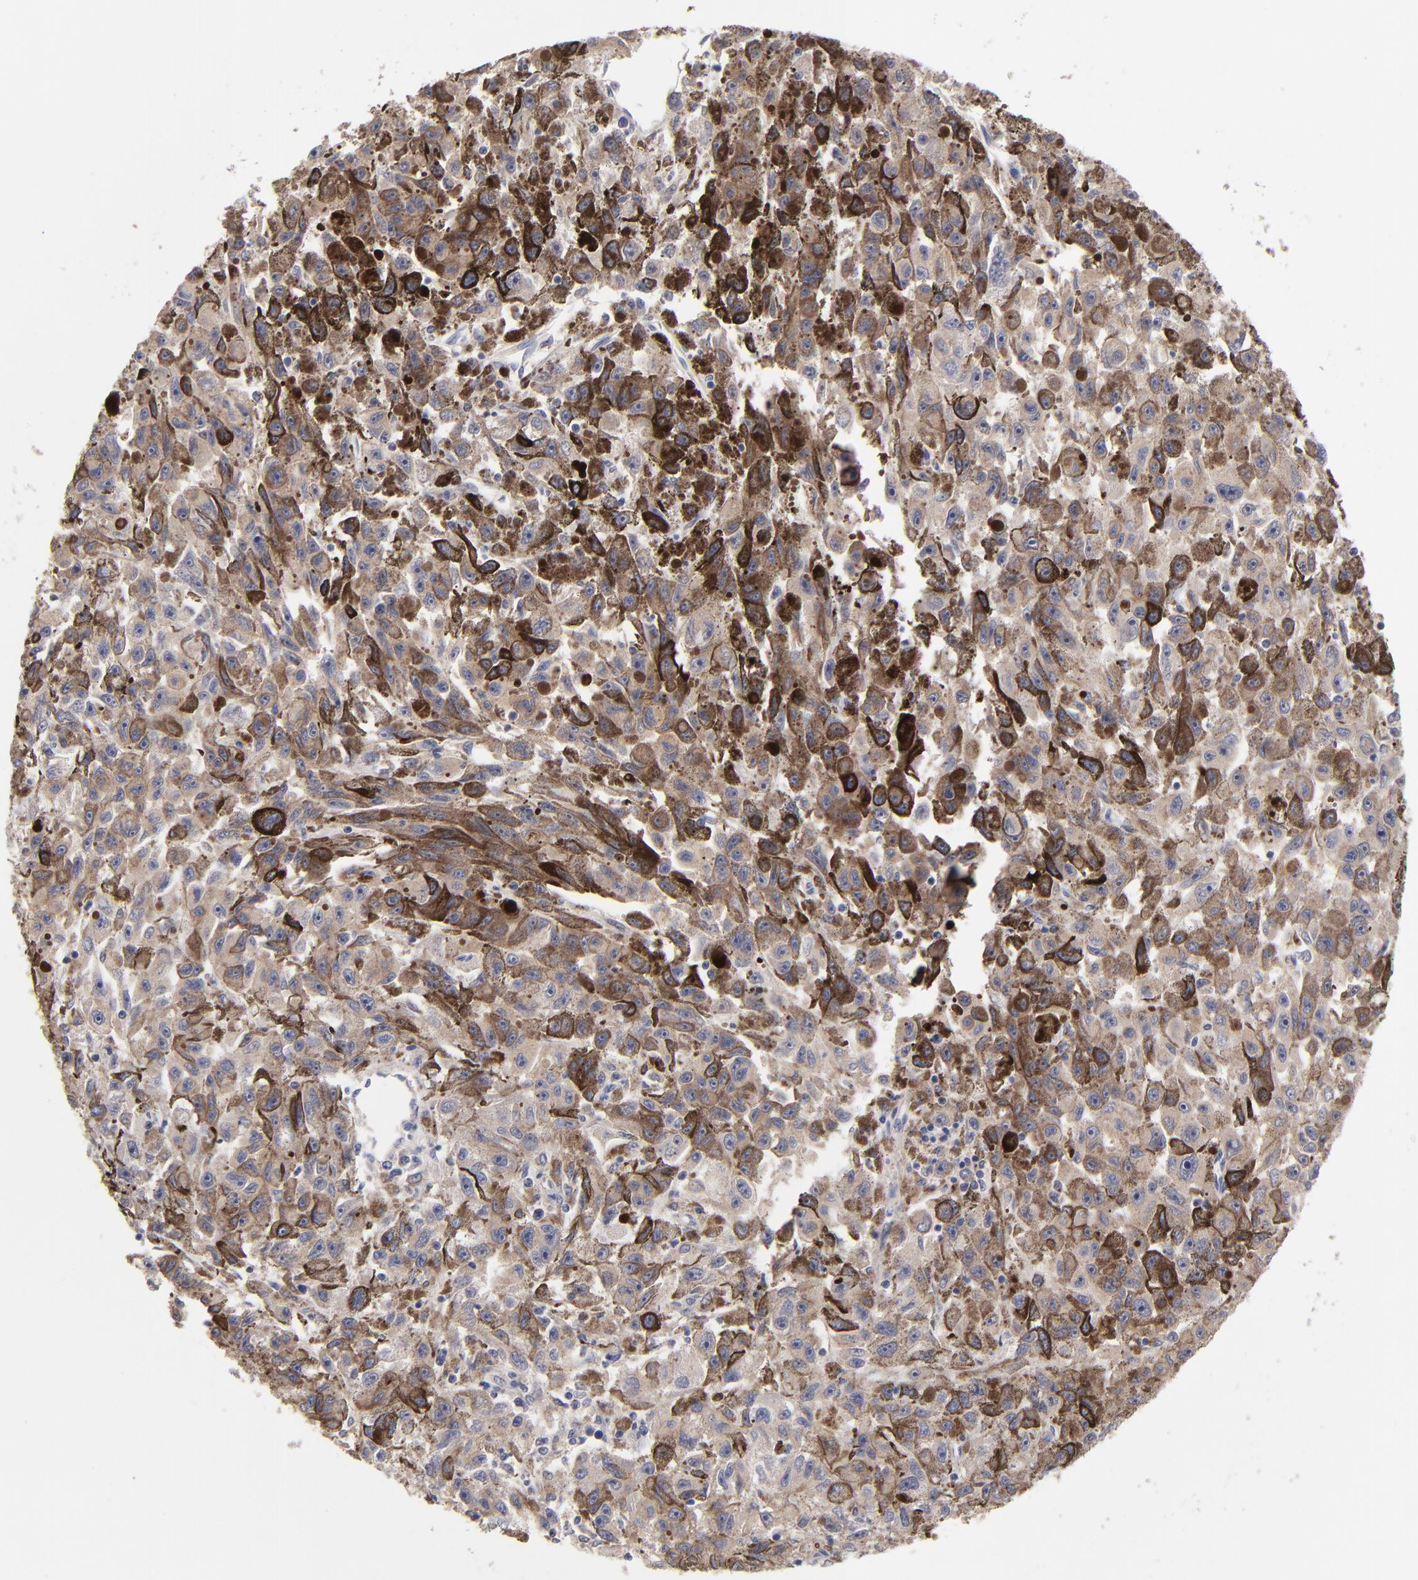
{"staining": {"intensity": "negative", "quantity": "none", "location": "none"}, "tissue": "melanoma", "cell_type": "Tumor cells", "image_type": "cancer", "snomed": [{"axis": "morphology", "description": "Malignant melanoma, NOS"}, {"axis": "topography", "description": "Skin"}], "caption": "Melanoma was stained to show a protein in brown. There is no significant expression in tumor cells. Nuclei are stained in blue.", "gene": "PDE4B", "patient": {"sex": "female", "age": 104}}